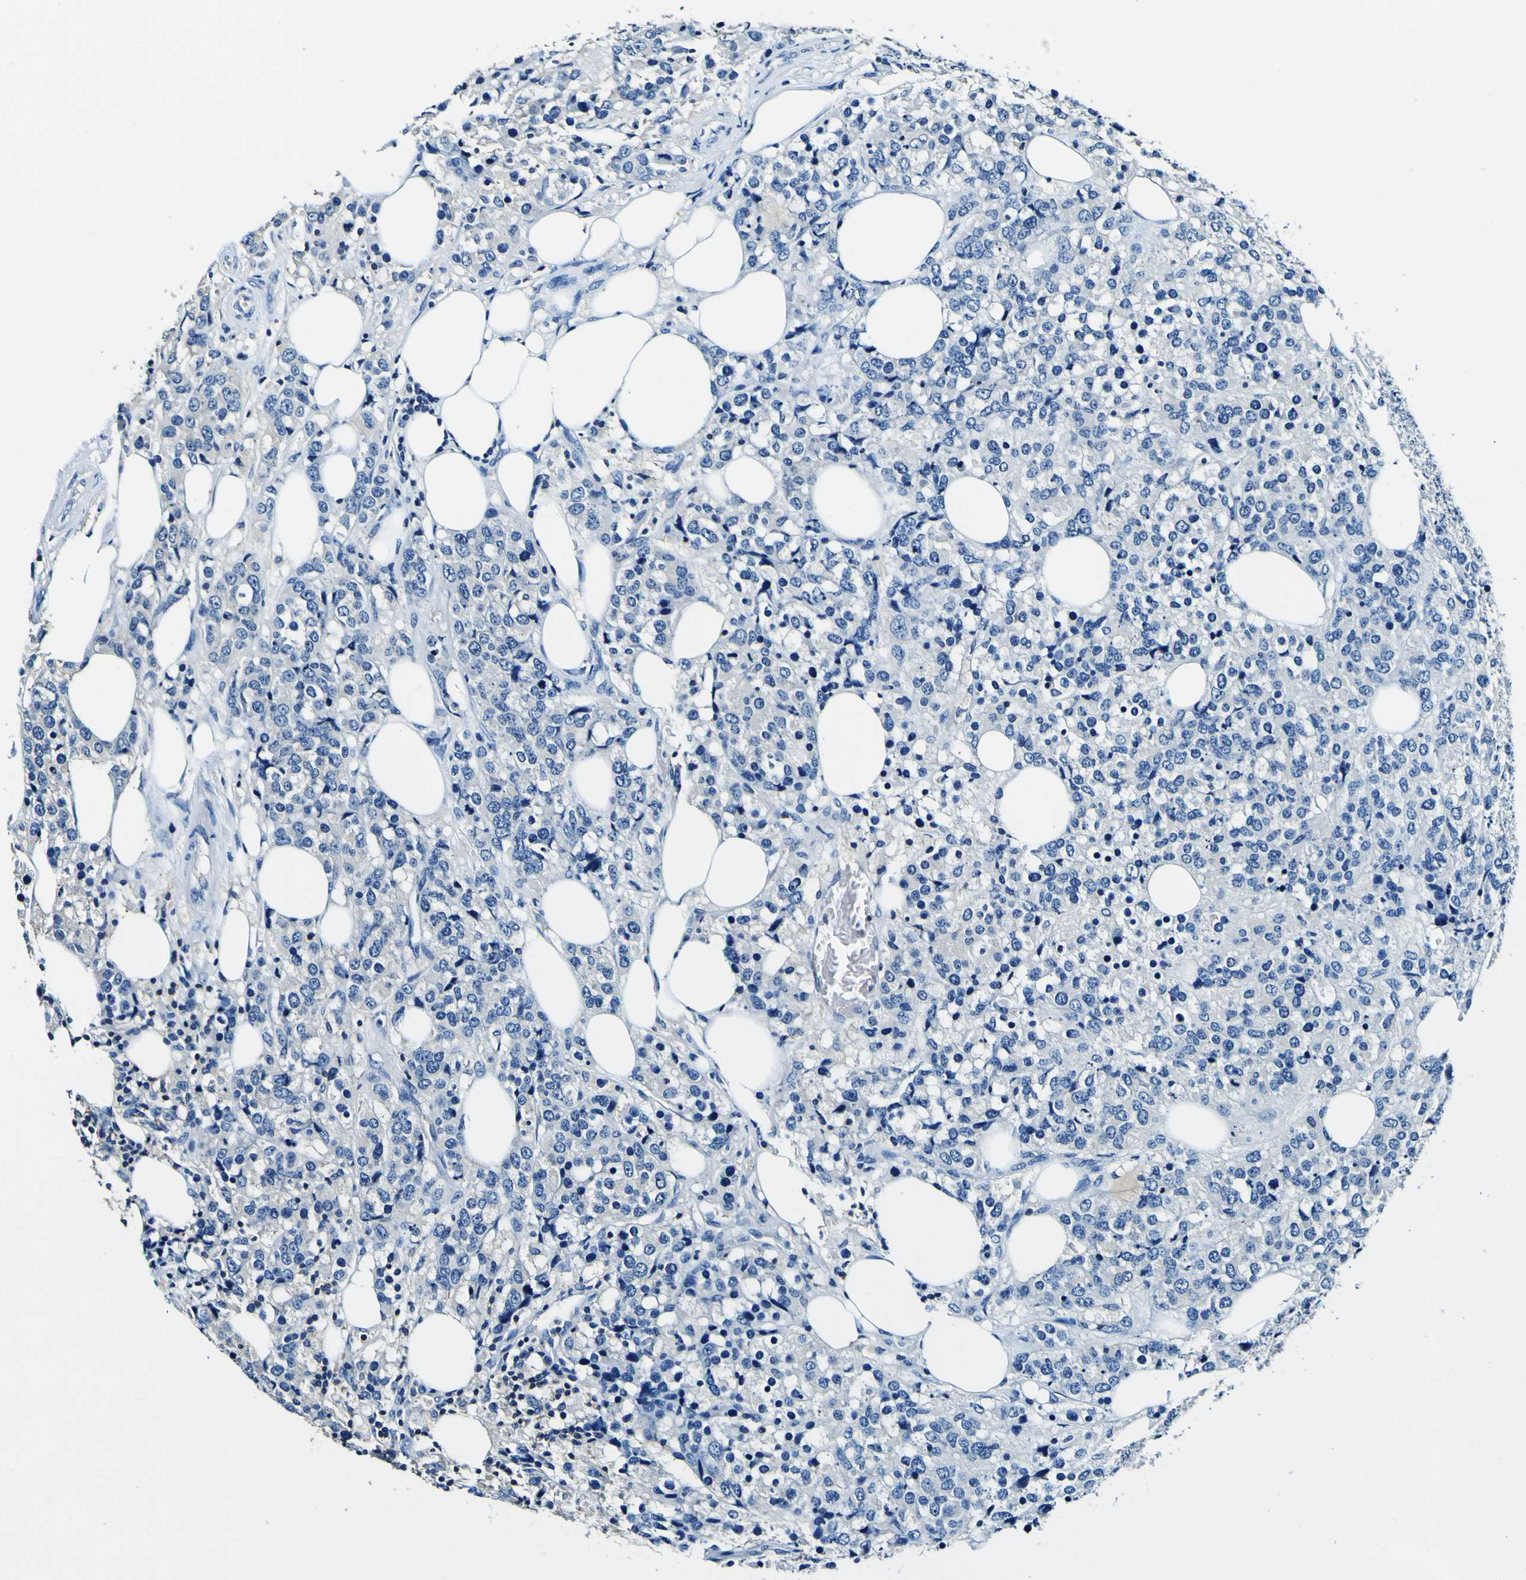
{"staining": {"intensity": "negative", "quantity": "none", "location": "none"}, "tissue": "breast cancer", "cell_type": "Tumor cells", "image_type": "cancer", "snomed": [{"axis": "morphology", "description": "Lobular carcinoma"}, {"axis": "topography", "description": "Breast"}], "caption": "This is an immunohistochemistry (IHC) image of breast cancer. There is no positivity in tumor cells.", "gene": "RHOT2", "patient": {"sex": "female", "age": 59}}